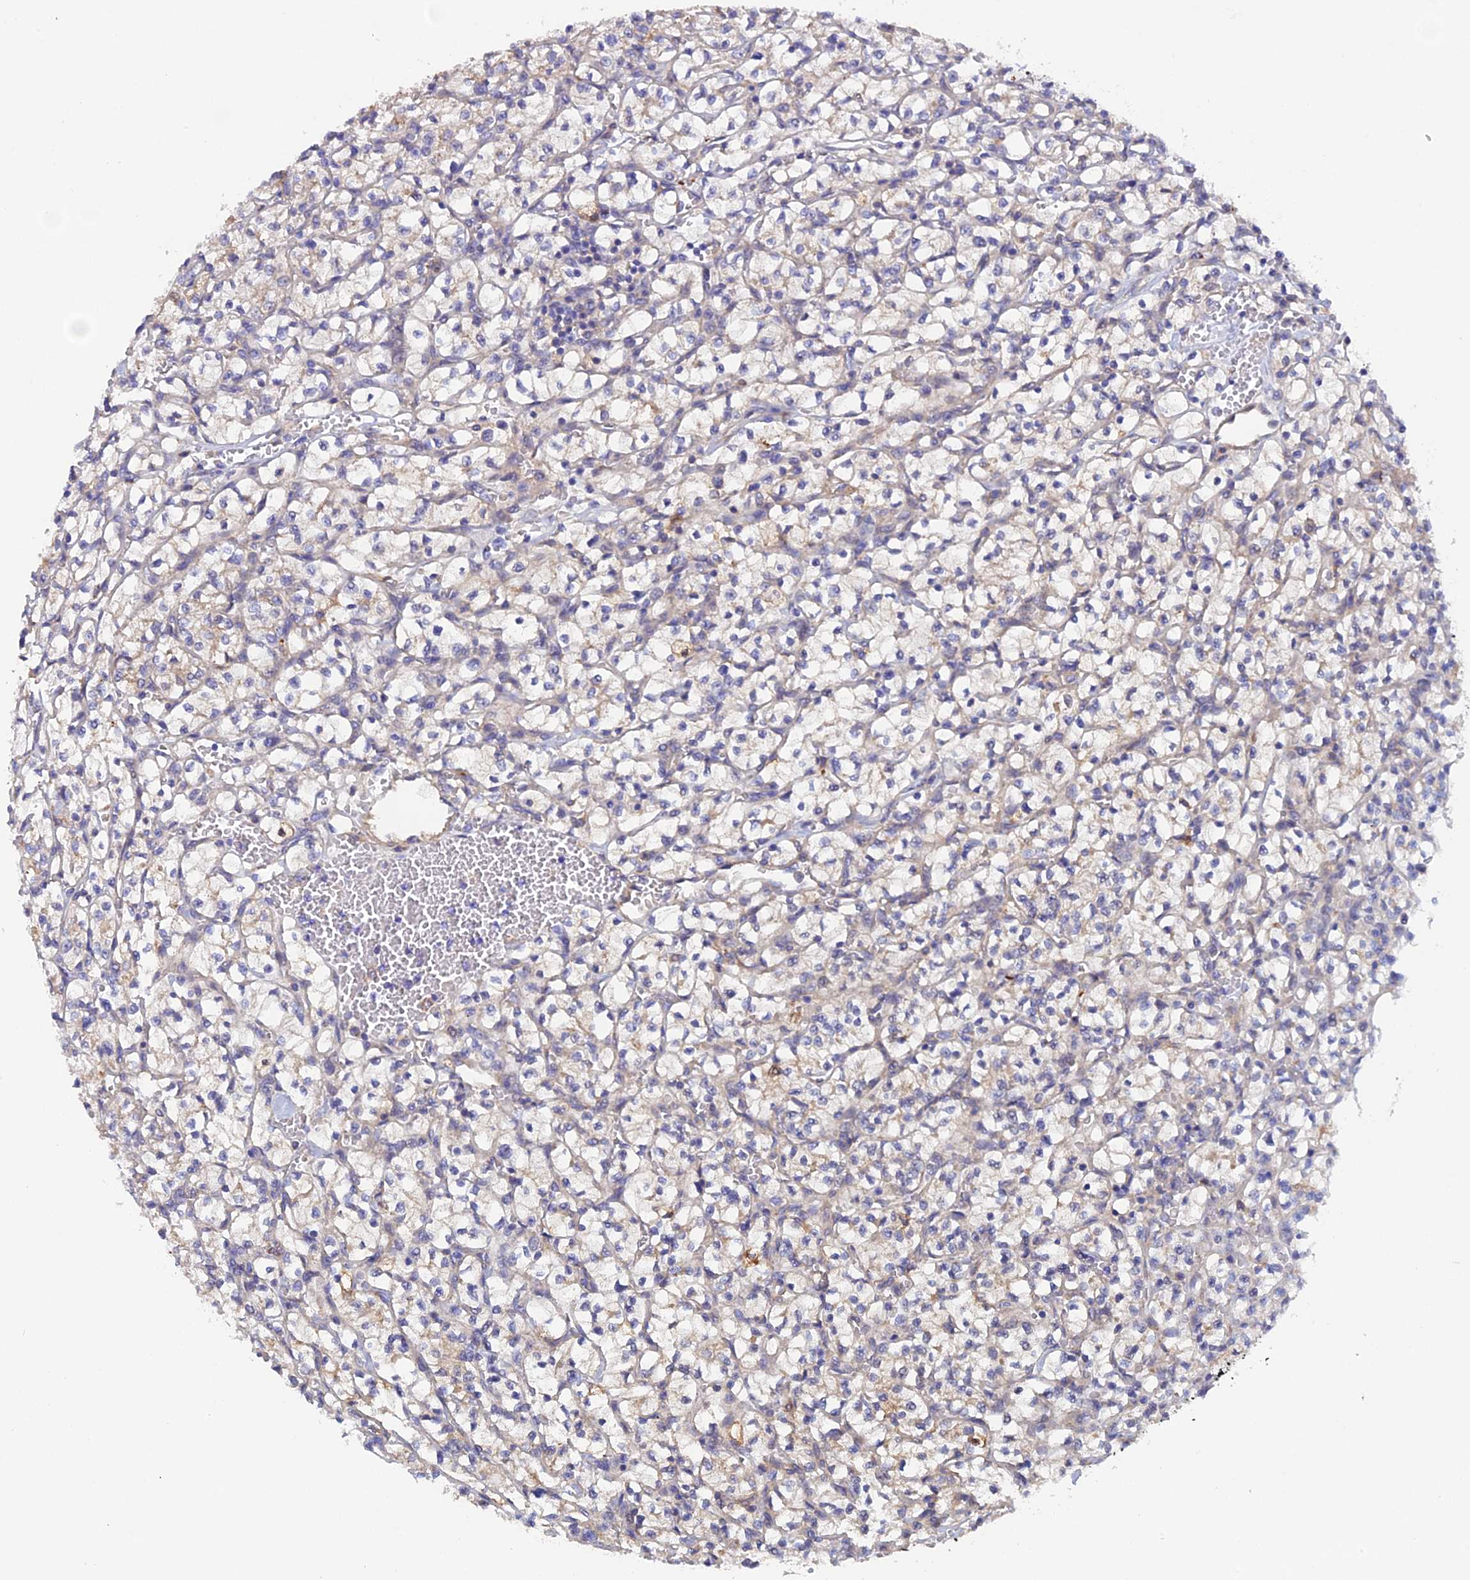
{"staining": {"intensity": "weak", "quantity": "25%-75%", "location": "cytoplasmic/membranous"}, "tissue": "renal cancer", "cell_type": "Tumor cells", "image_type": "cancer", "snomed": [{"axis": "morphology", "description": "Adenocarcinoma, NOS"}, {"axis": "topography", "description": "Kidney"}], "caption": "This is a micrograph of immunohistochemistry staining of adenocarcinoma (renal), which shows weak staining in the cytoplasmic/membranous of tumor cells.", "gene": "FZR1", "patient": {"sex": "female", "age": 64}}